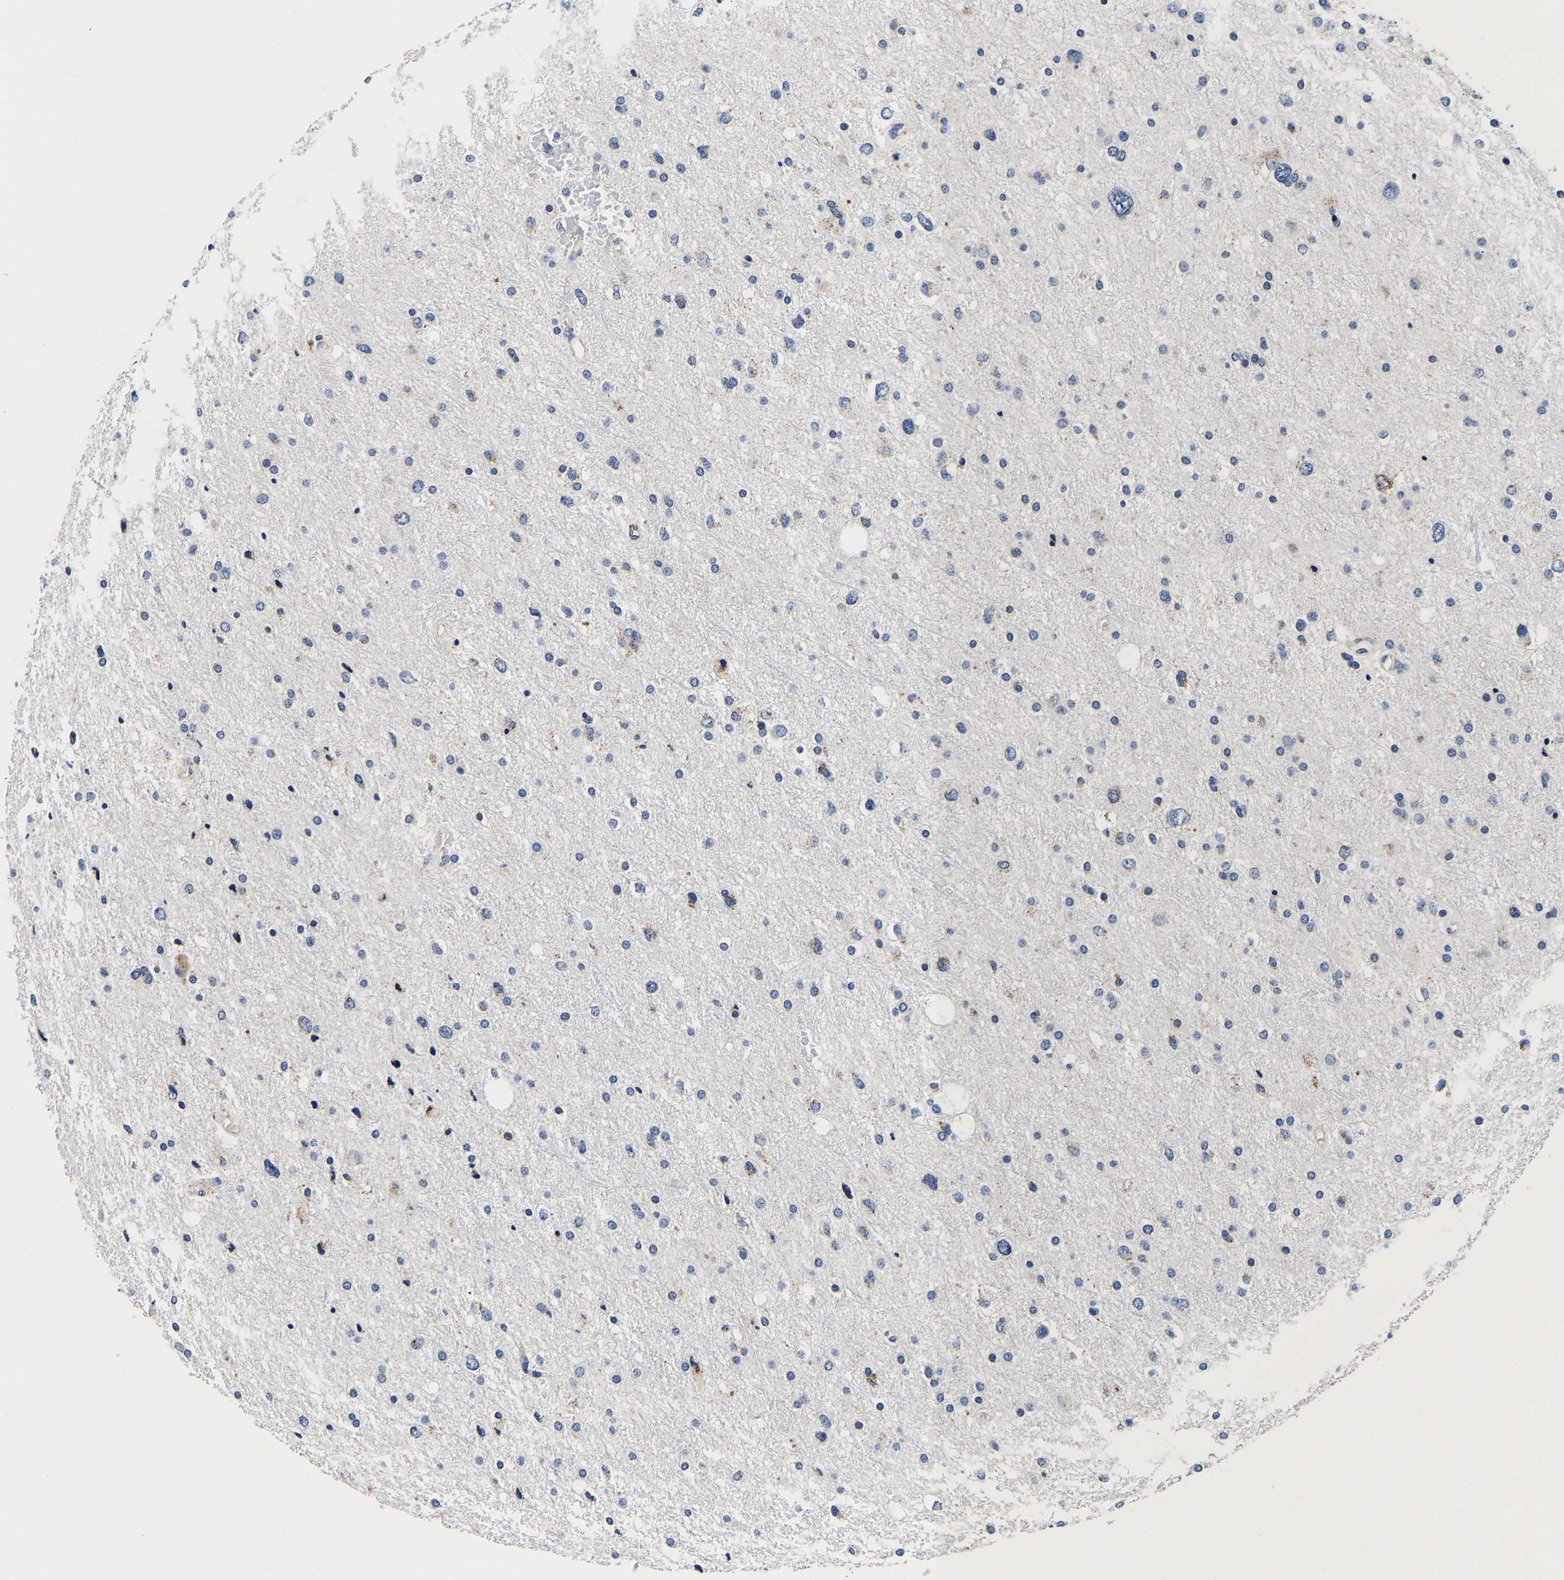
{"staining": {"intensity": "negative", "quantity": "none", "location": "none"}, "tissue": "glioma", "cell_type": "Tumor cells", "image_type": "cancer", "snomed": [{"axis": "morphology", "description": "Glioma, malignant, Low grade"}, {"axis": "topography", "description": "Brain"}], "caption": "The immunohistochemistry (IHC) histopathology image has no significant staining in tumor cells of malignant glioma (low-grade) tissue.", "gene": "GRN", "patient": {"sex": "female", "age": 37}}